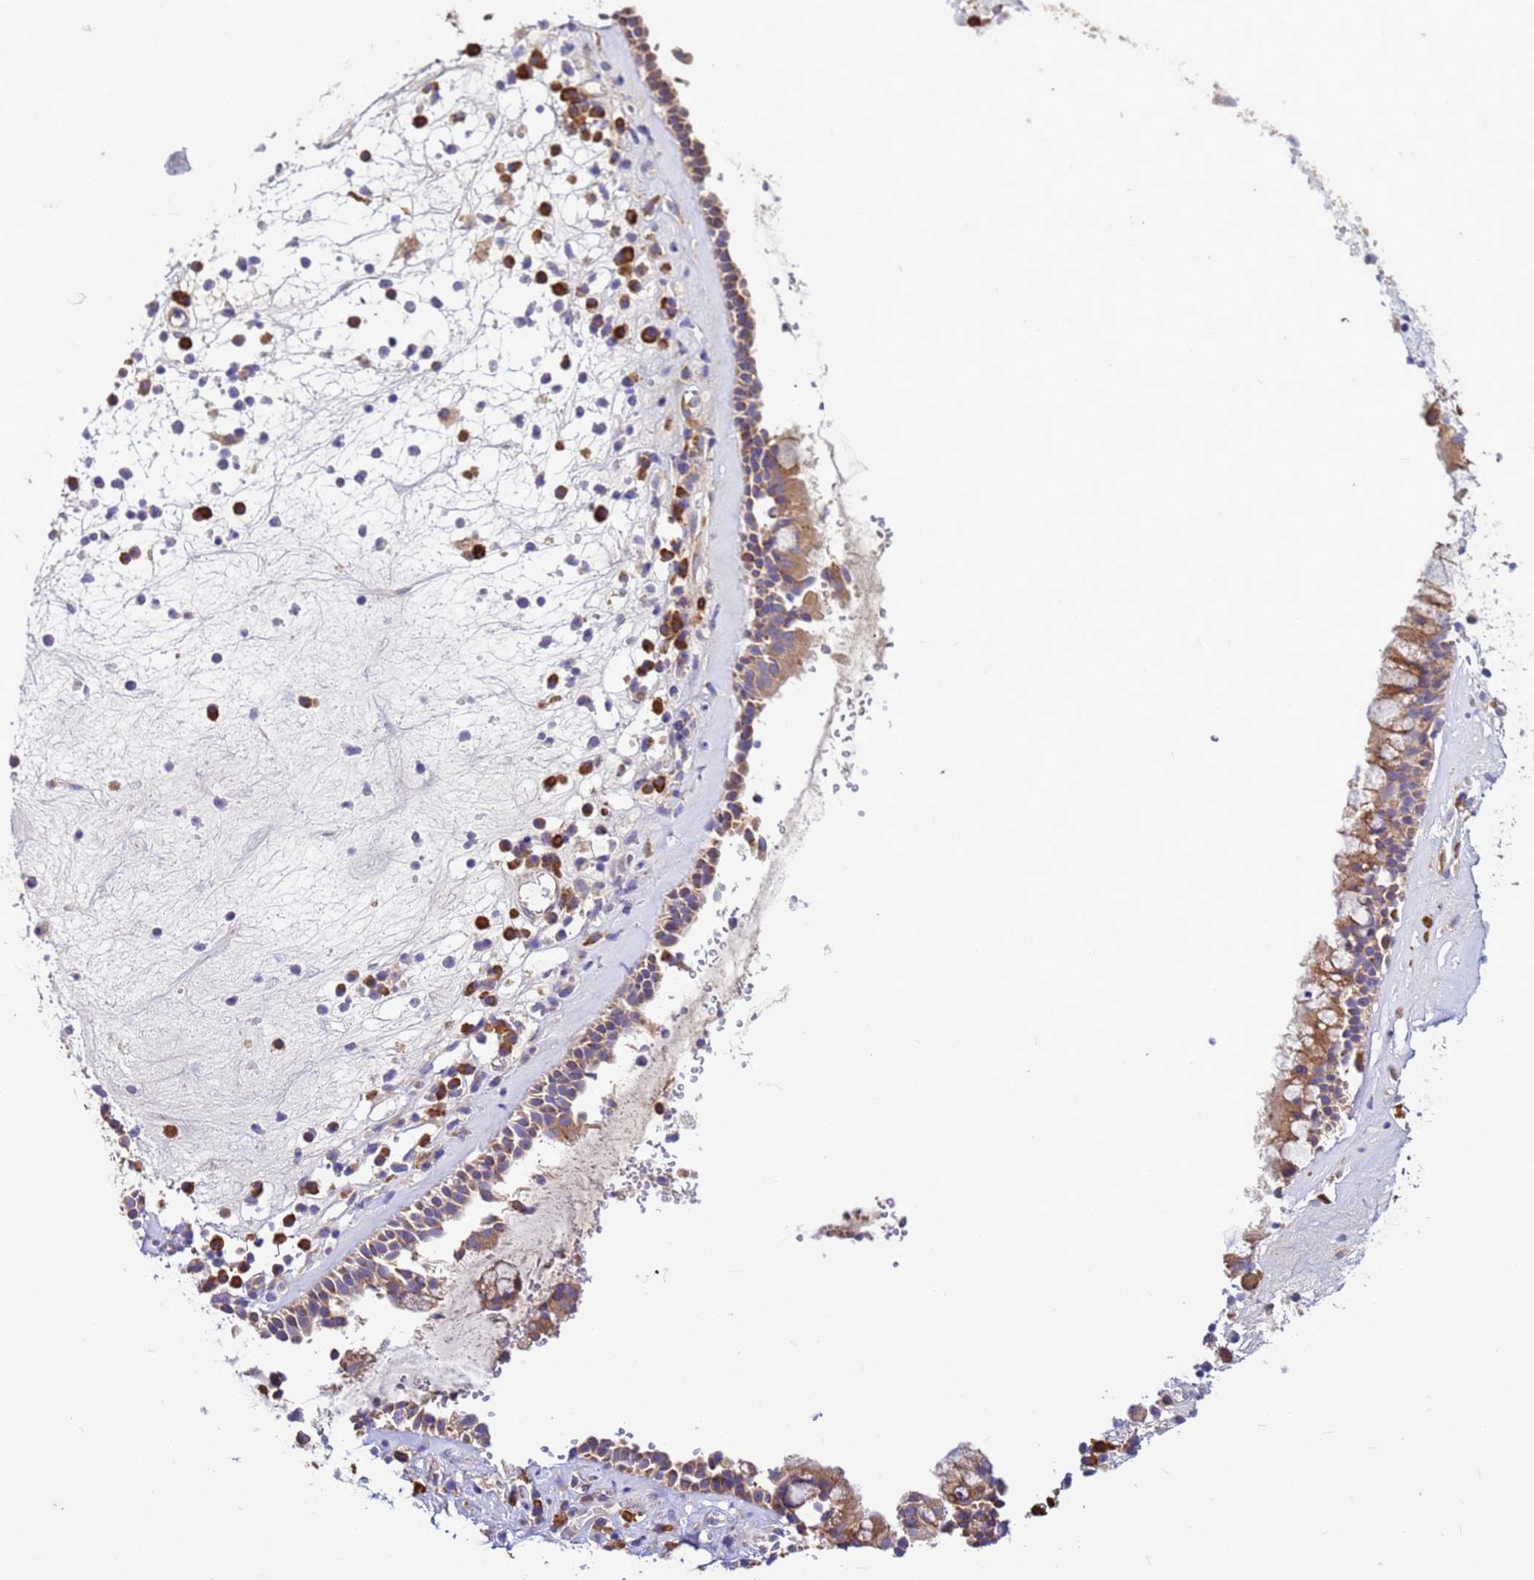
{"staining": {"intensity": "moderate", "quantity": ">75%", "location": "cytoplasmic/membranous"}, "tissue": "nasopharynx", "cell_type": "Respiratory epithelial cells", "image_type": "normal", "snomed": [{"axis": "morphology", "description": "Normal tissue, NOS"}, {"axis": "morphology", "description": "Inflammation, NOS"}, {"axis": "topography", "description": "Nasopharynx"}], "caption": "Brown immunohistochemical staining in unremarkable human nasopharynx reveals moderate cytoplasmic/membranous expression in about >75% of respiratory epithelial cells.", "gene": "THAP5", "patient": {"sex": "male", "age": 70}}